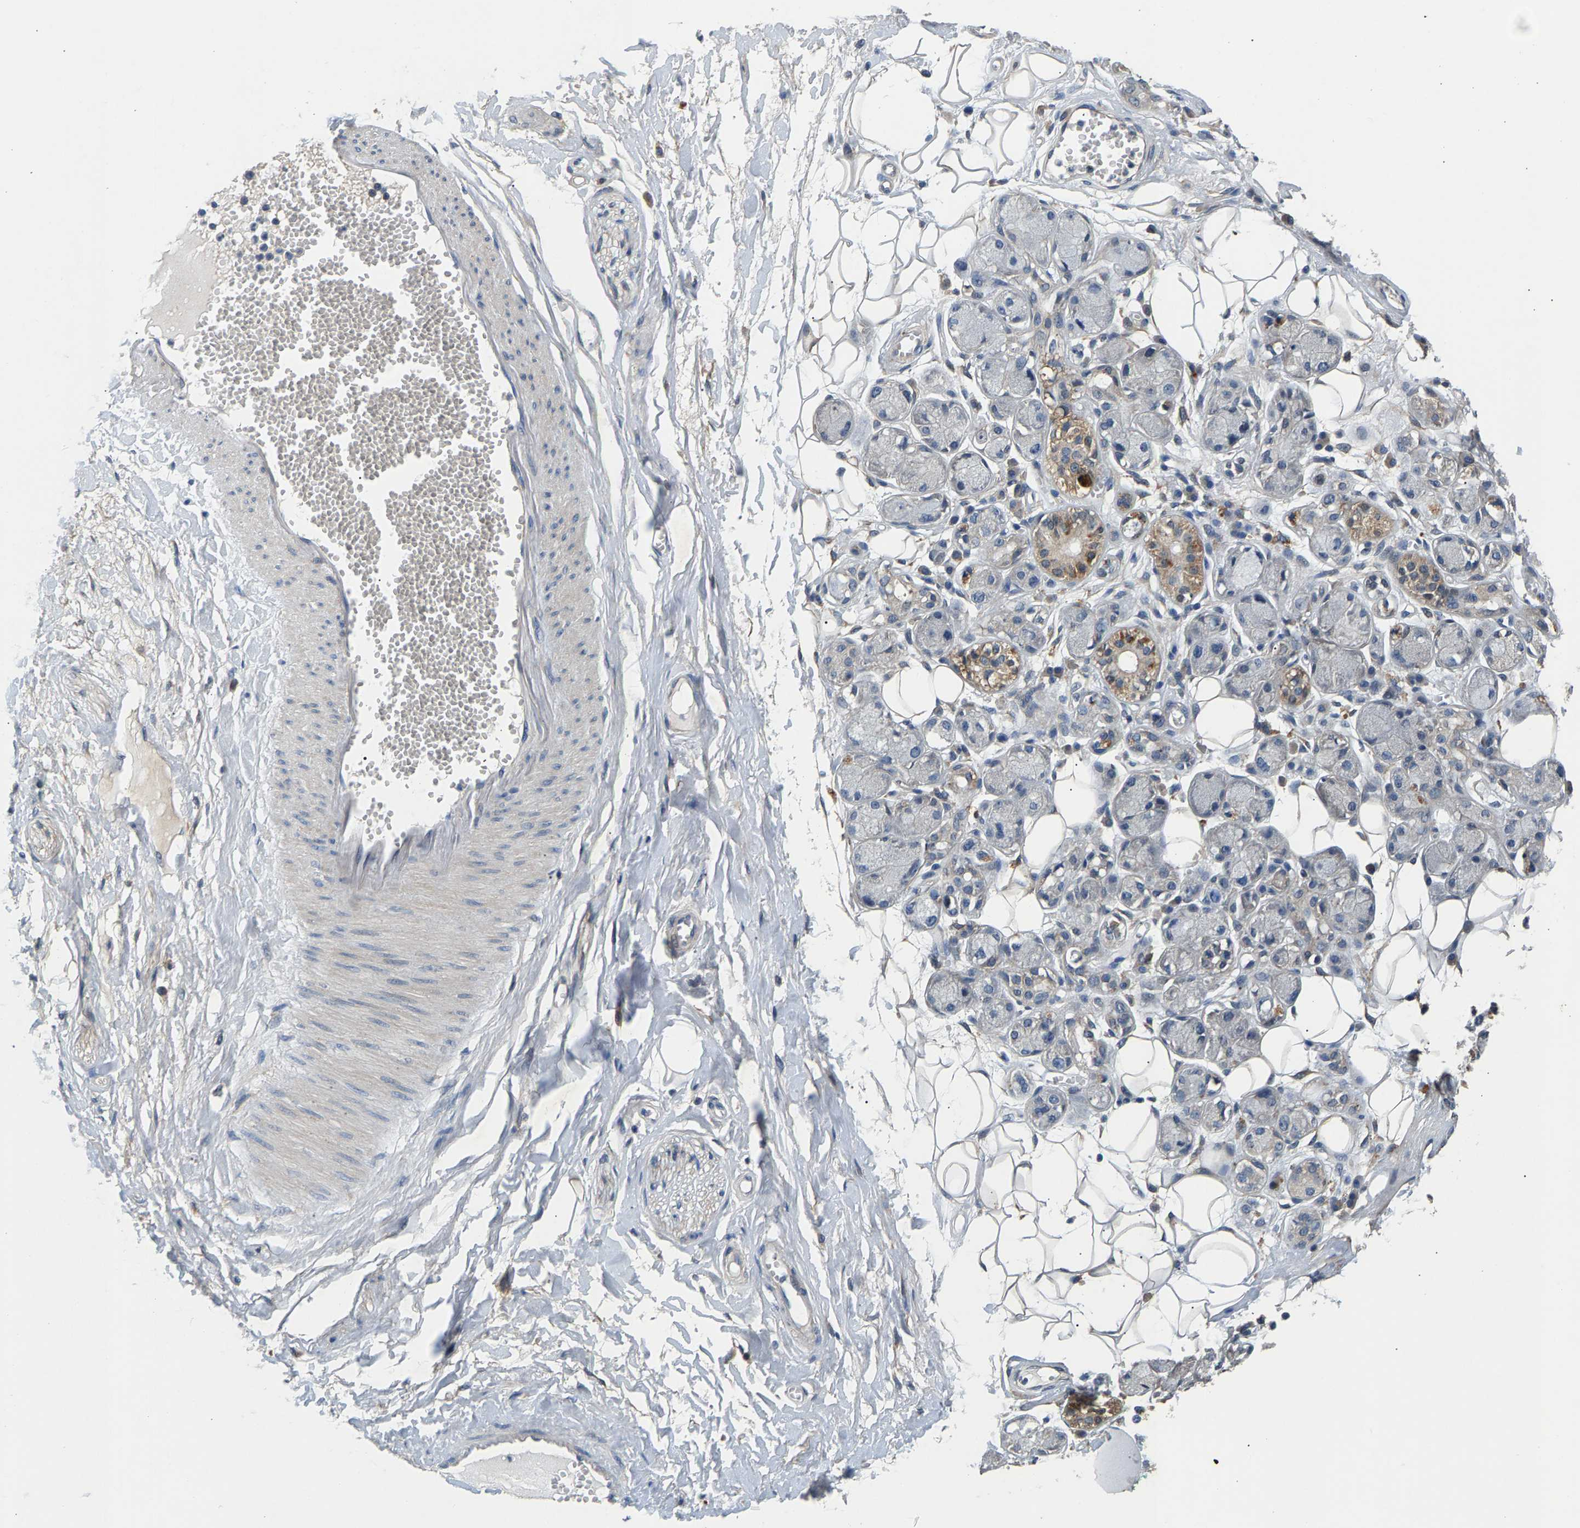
{"staining": {"intensity": "negative", "quantity": "none", "location": "none"}, "tissue": "adipose tissue", "cell_type": "Adipocytes", "image_type": "normal", "snomed": [{"axis": "morphology", "description": "Normal tissue, NOS"}, {"axis": "morphology", "description": "Inflammation, NOS"}, {"axis": "topography", "description": "Salivary gland"}, {"axis": "topography", "description": "Peripheral nerve tissue"}], "caption": "There is no significant expression in adipocytes of adipose tissue. Nuclei are stained in blue.", "gene": "NT5C", "patient": {"sex": "female", "age": 75}}